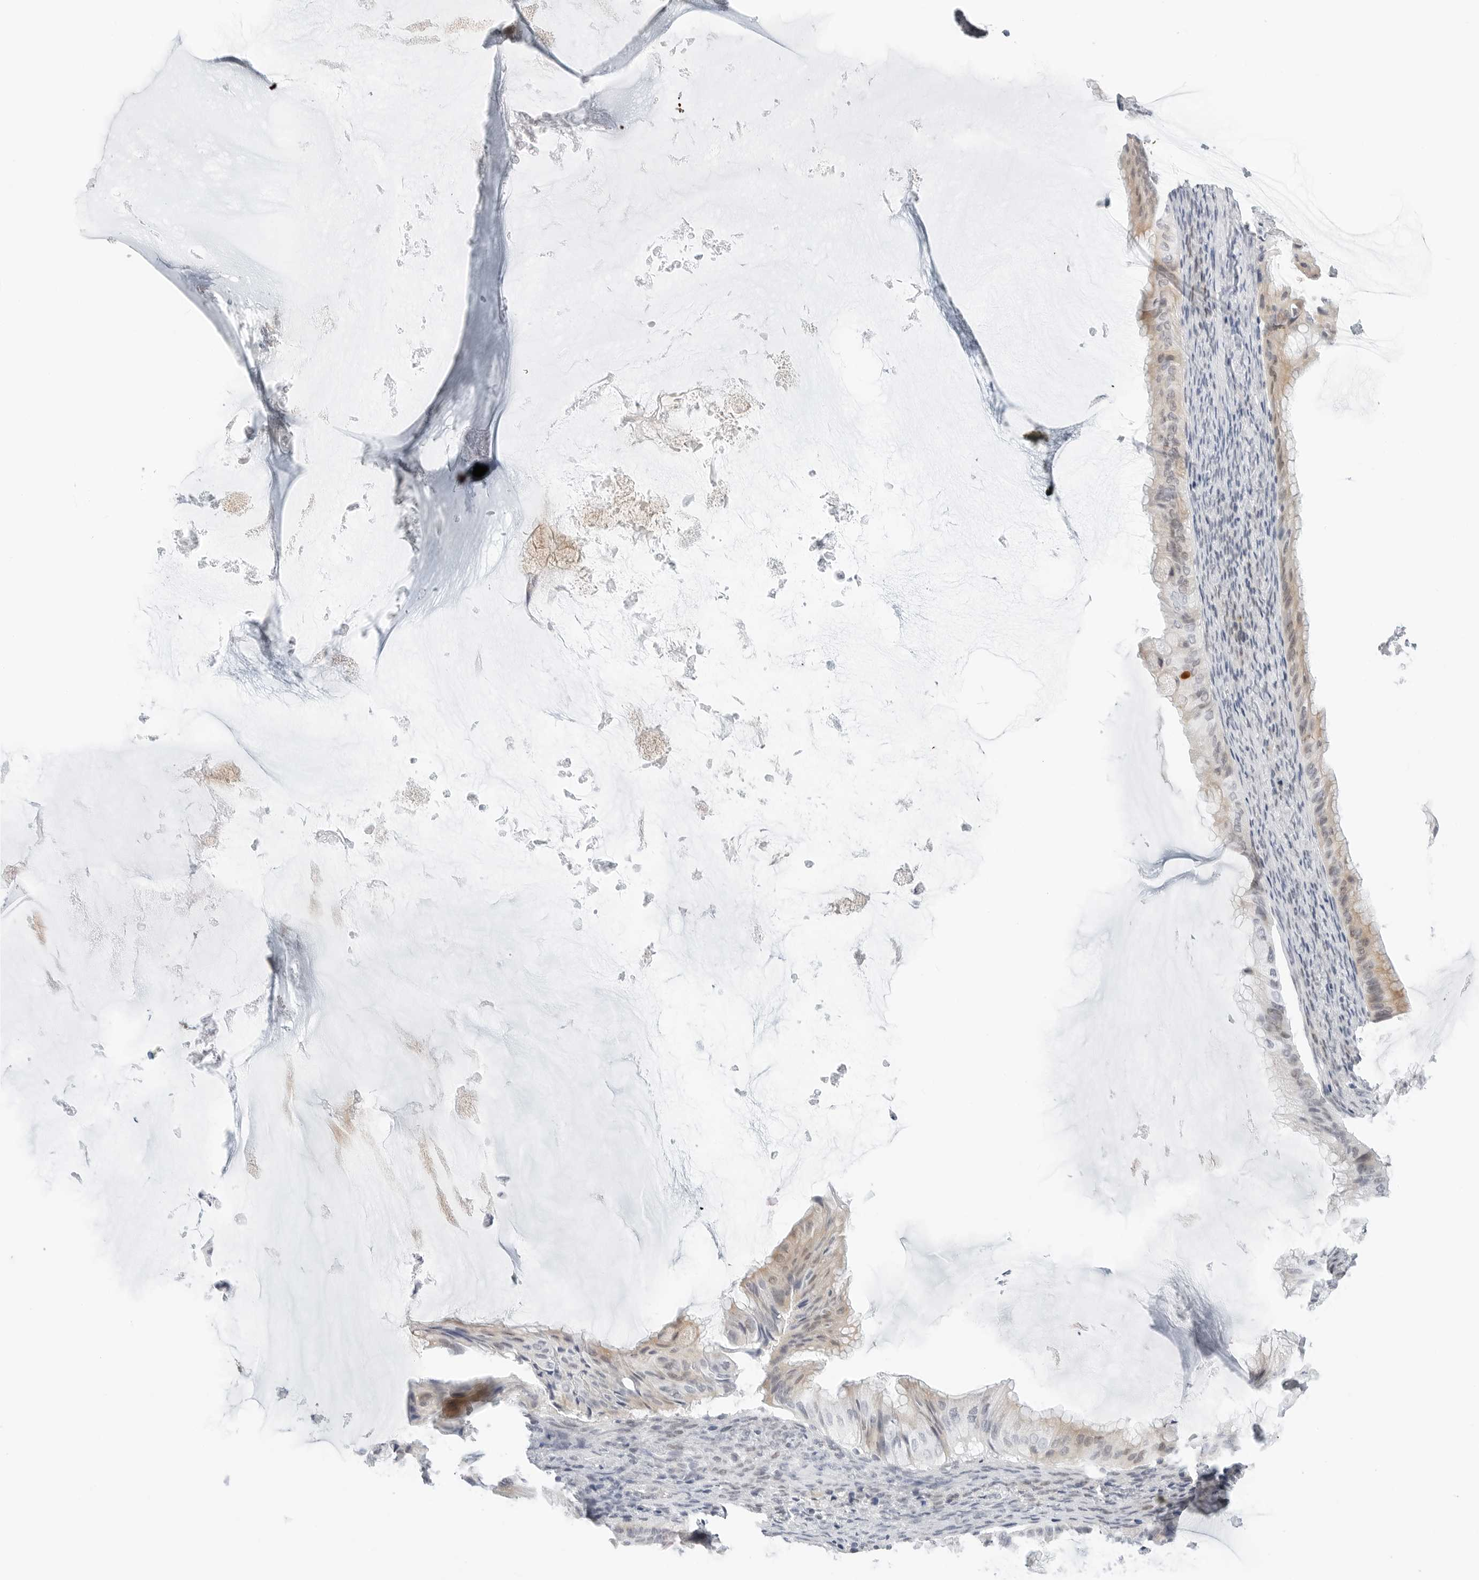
{"staining": {"intensity": "moderate", "quantity": "25%-75%", "location": "cytoplasmic/membranous"}, "tissue": "ovarian cancer", "cell_type": "Tumor cells", "image_type": "cancer", "snomed": [{"axis": "morphology", "description": "Cystadenocarcinoma, mucinous, NOS"}, {"axis": "topography", "description": "Ovary"}], "caption": "Human mucinous cystadenocarcinoma (ovarian) stained with a brown dye exhibits moderate cytoplasmic/membranous positive expression in about 25%-75% of tumor cells.", "gene": "TSEN2", "patient": {"sex": "female", "age": 61}}